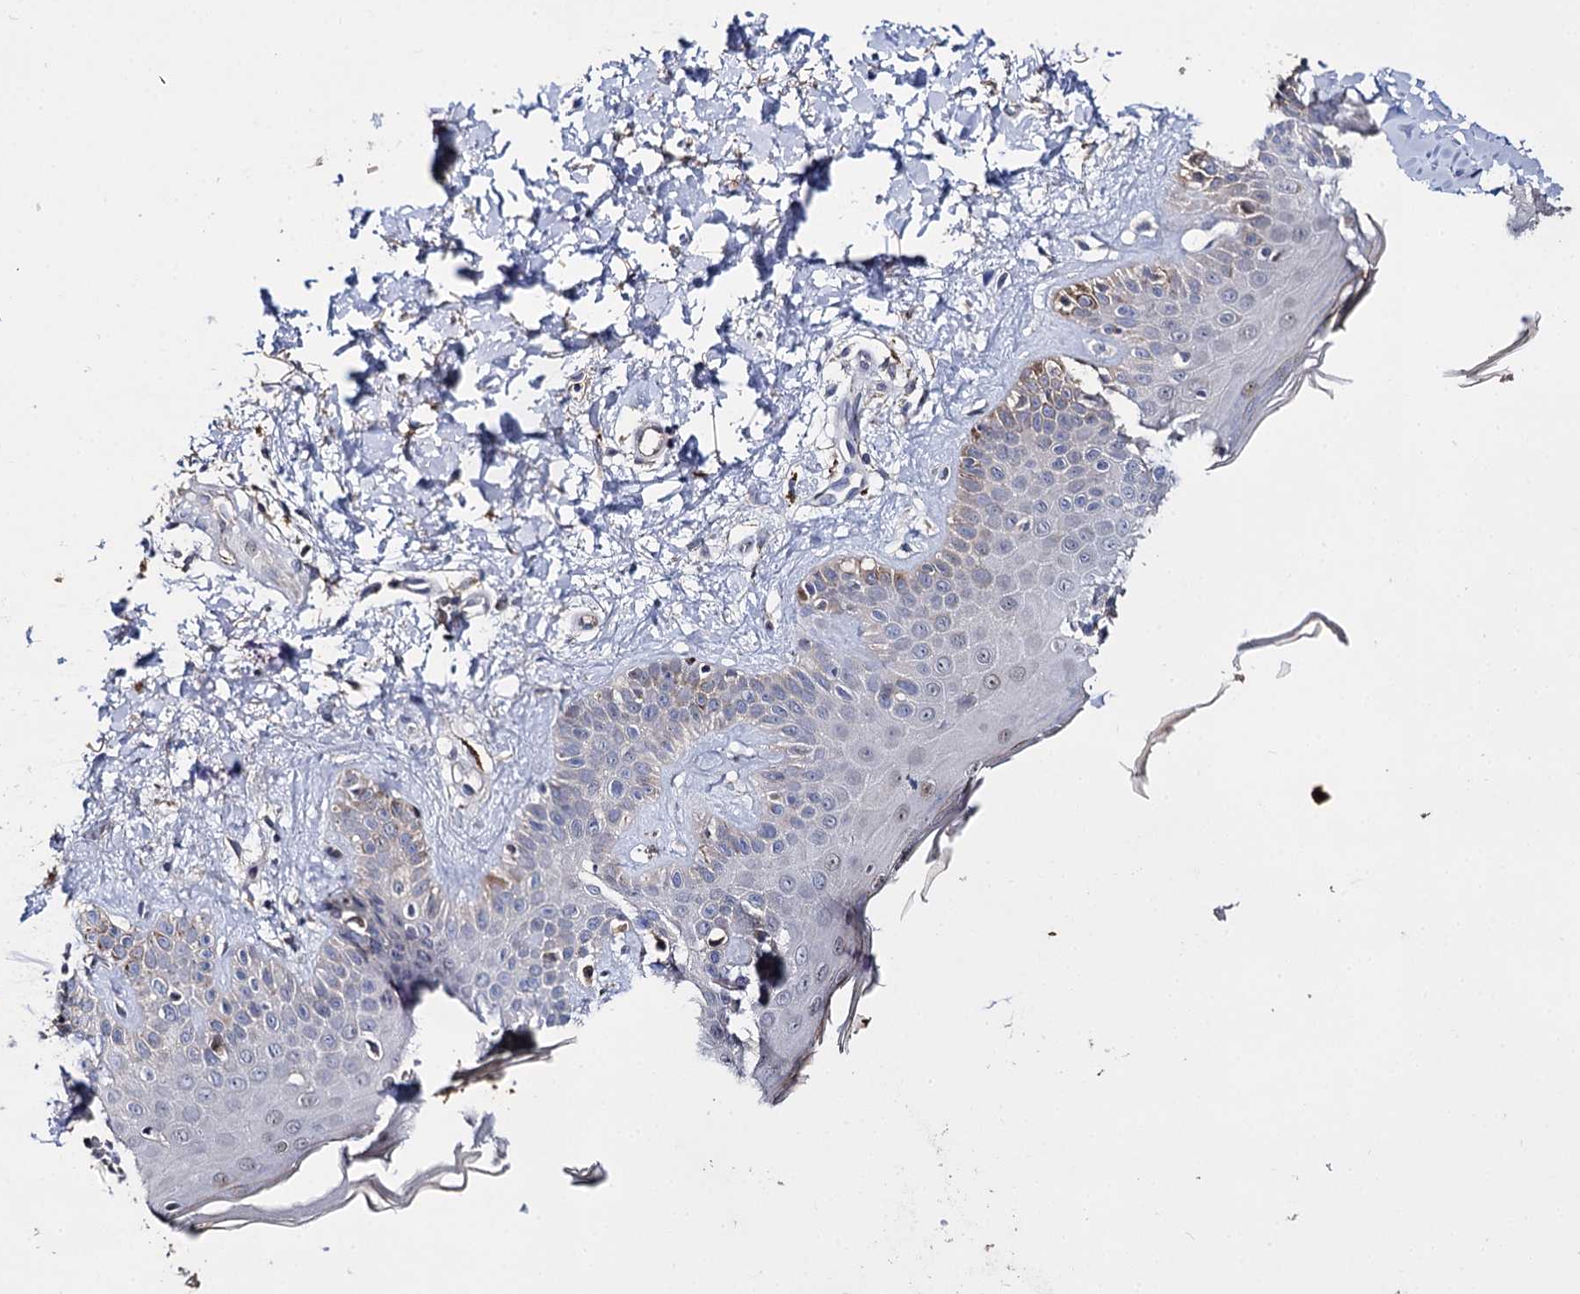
{"staining": {"intensity": "weak", "quantity": ">75%", "location": "cytoplasmic/membranous"}, "tissue": "skin", "cell_type": "Fibroblasts", "image_type": "normal", "snomed": [{"axis": "morphology", "description": "Normal tissue, NOS"}, {"axis": "topography", "description": "Skin"}], "caption": "Fibroblasts show weak cytoplasmic/membranous positivity in about >75% of cells in normal skin.", "gene": "DNAH6", "patient": {"sex": "male", "age": 52}}